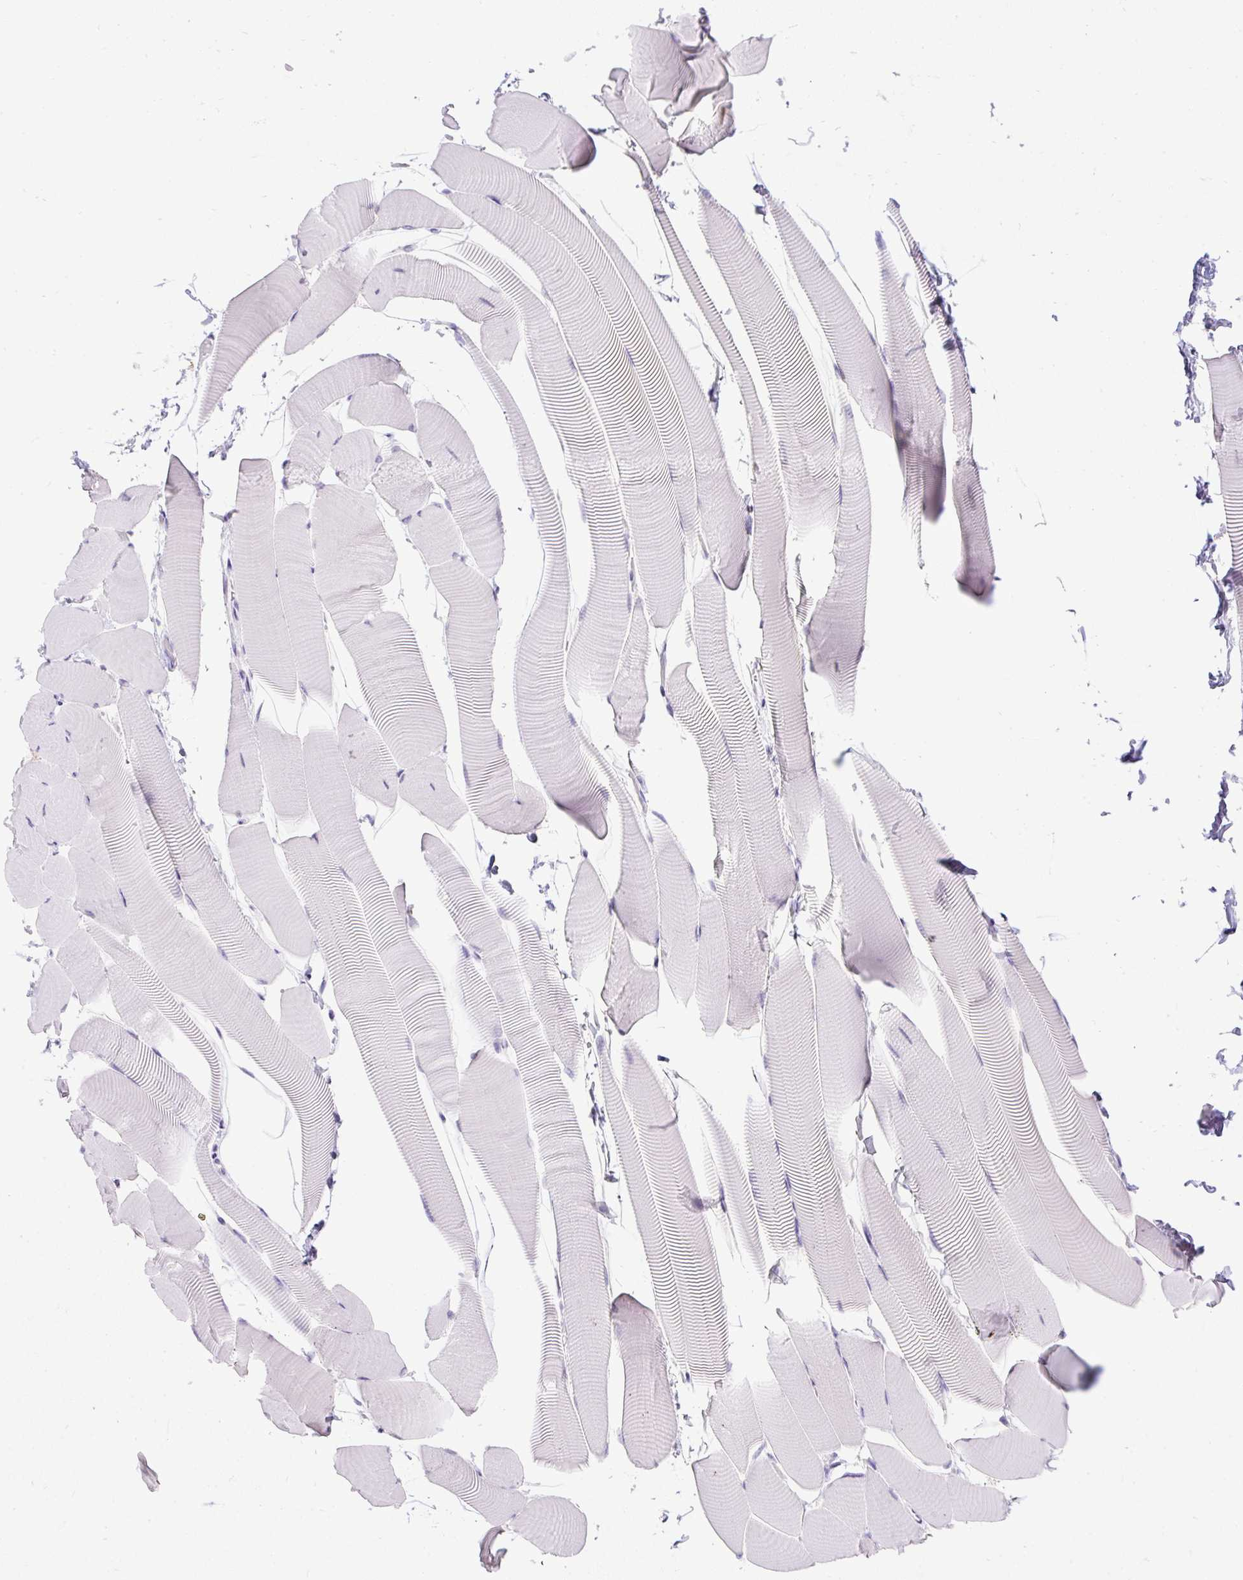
{"staining": {"intensity": "negative", "quantity": "none", "location": "none"}, "tissue": "skeletal muscle", "cell_type": "Myocytes", "image_type": "normal", "snomed": [{"axis": "morphology", "description": "Normal tissue, NOS"}, {"axis": "topography", "description": "Skeletal muscle"}], "caption": "The histopathology image displays no staining of myocytes in normal skeletal muscle.", "gene": "WNT10B", "patient": {"sex": "male", "age": 25}}